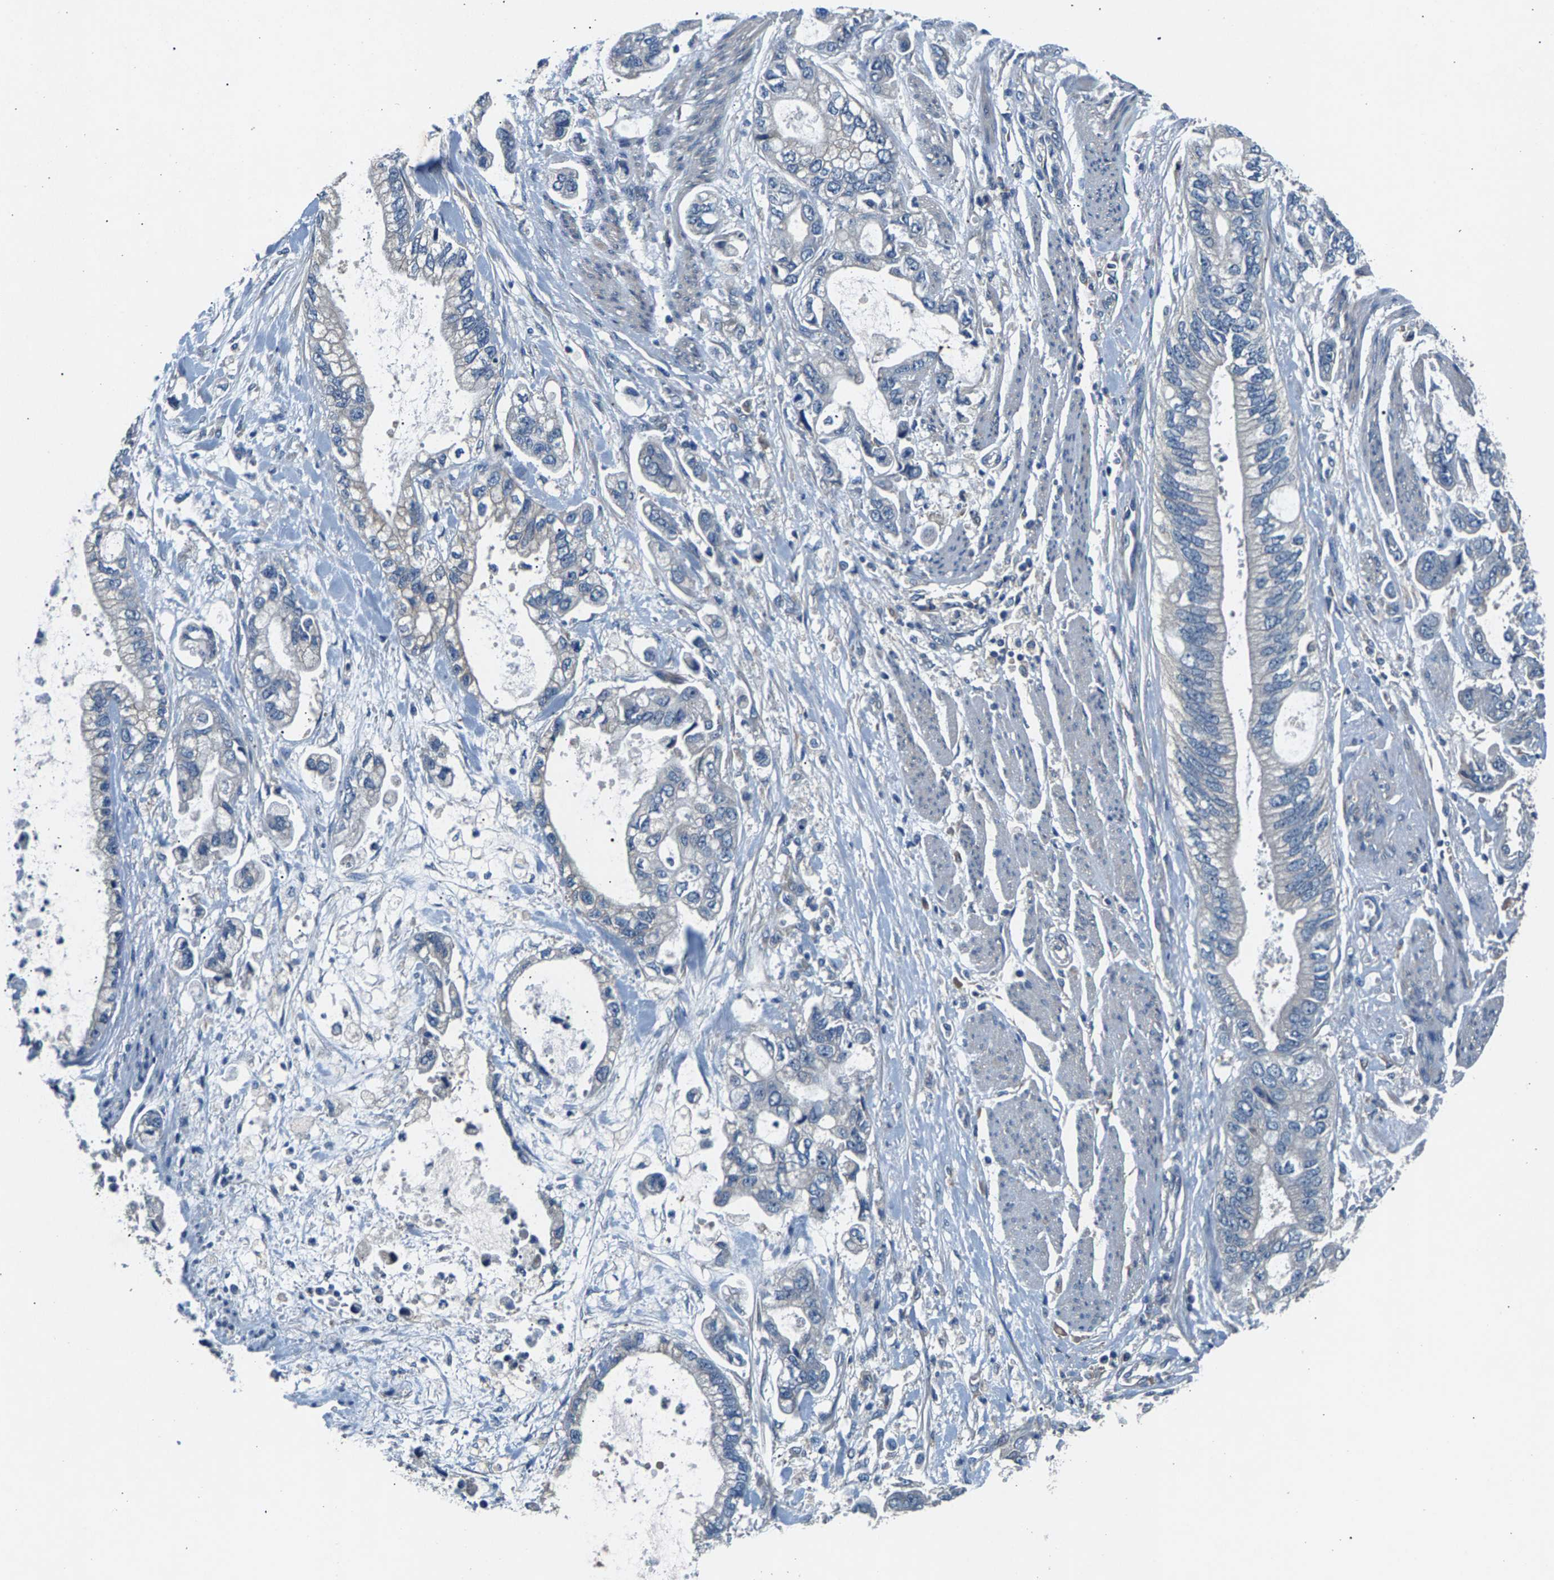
{"staining": {"intensity": "negative", "quantity": "none", "location": "none"}, "tissue": "stomach cancer", "cell_type": "Tumor cells", "image_type": "cancer", "snomed": [{"axis": "morphology", "description": "Normal tissue, NOS"}, {"axis": "morphology", "description": "Adenocarcinoma, NOS"}, {"axis": "topography", "description": "Stomach"}], "caption": "Tumor cells are negative for protein expression in human stomach cancer (adenocarcinoma).", "gene": "NT5C", "patient": {"sex": "male", "age": 62}}